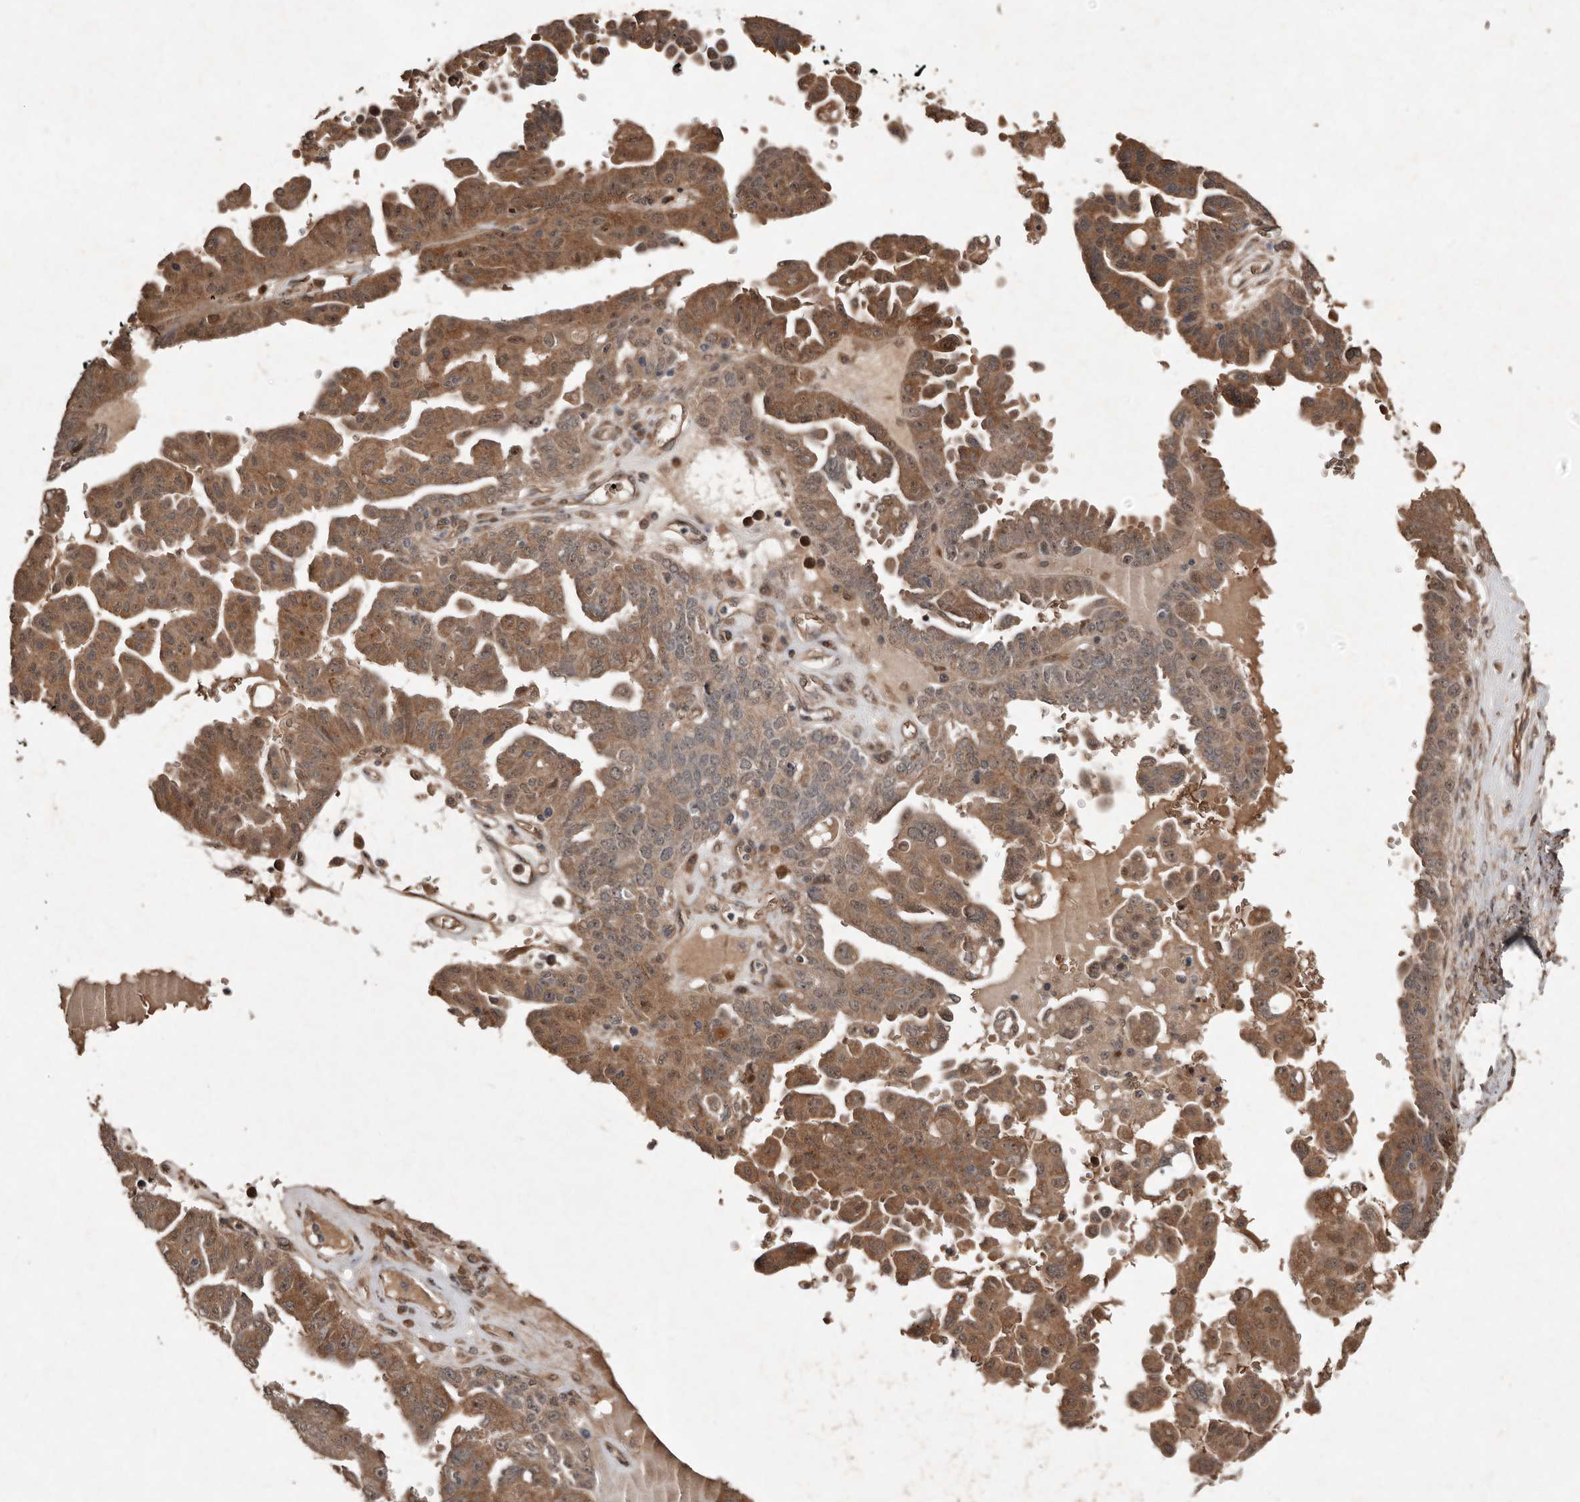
{"staining": {"intensity": "moderate", "quantity": ">75%", "location": "cytoplasmic/membranous,nuclear"}, "tissue": "ovarian cancer", "cell_type": "Tumor cells", "image_type": "cancer", "snomed": [{"axis": "morphology", "description": "Carcinoma, endometroid"}, {"axis": "topography", "description": "Ovary"}], "caption": "Moderate cytoplasmic/membranous and nuclear expression for a protein is appreciated in about >75% of tumor cells of ovarian cancer (endometroid carcinoma) using immunohistochemistry (IHC).", "gene": "DIP2C", "patient": {"sex": "female", "age": 62}}